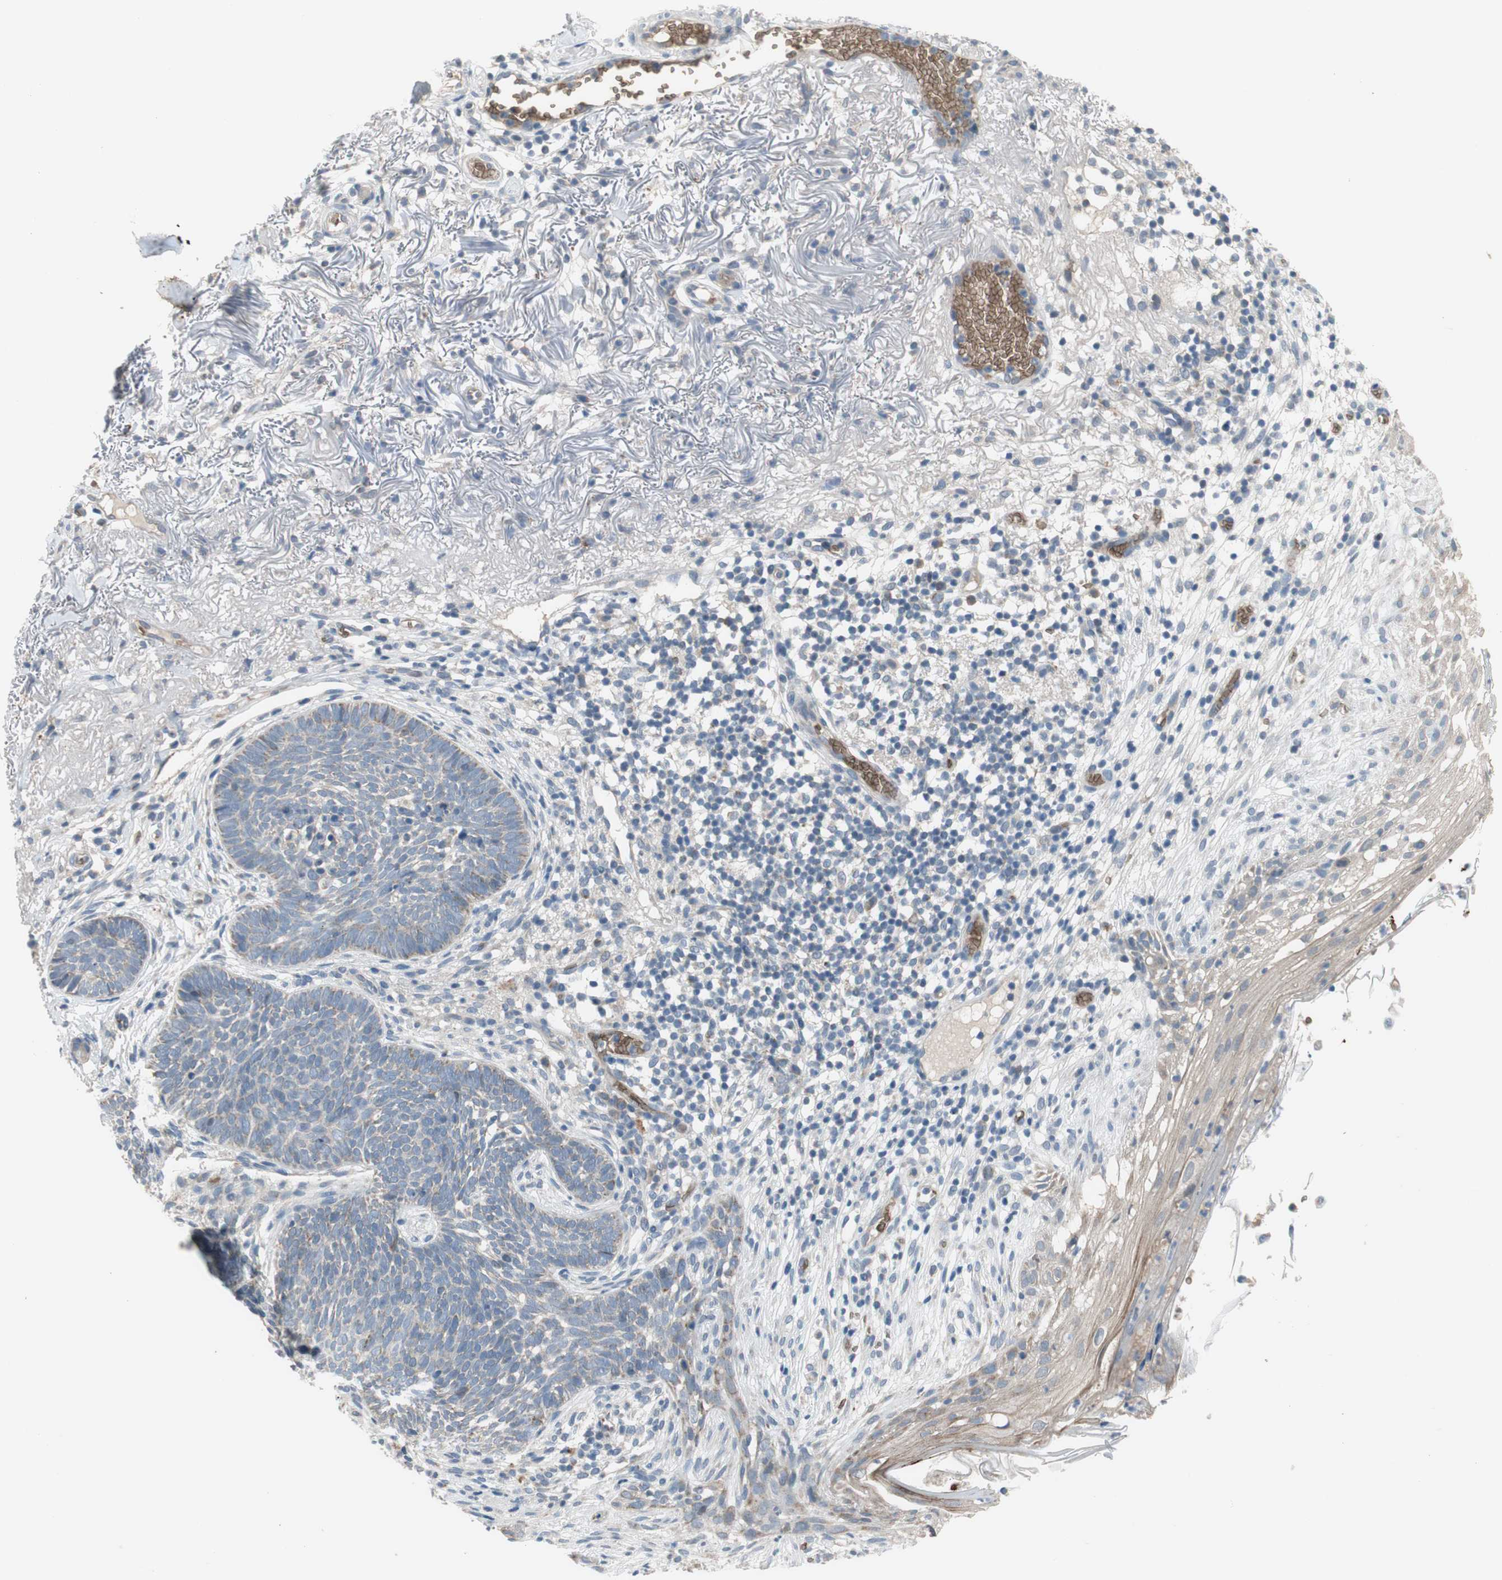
{"staining": {"intensity": "weak", "quantity": "<25%", "location": "cytoplasmic/membranous"}, "tissue": "skin cancer", "cell_type": "Tumor cells", "image_type": "cancer", "snomed": [{"axis": "morphology", "description": "Basal cell carcinoma"}, {"axis": "topography", "description": "Skin"}], "caption": "A high-resolution image shows immunohistochemistry (IHC) staining of basal cell carcinoma (skin), which displays no significant expression in tumor cells.", "gene": "GYPC", "patient": {"sex": "female", "age": 70}}